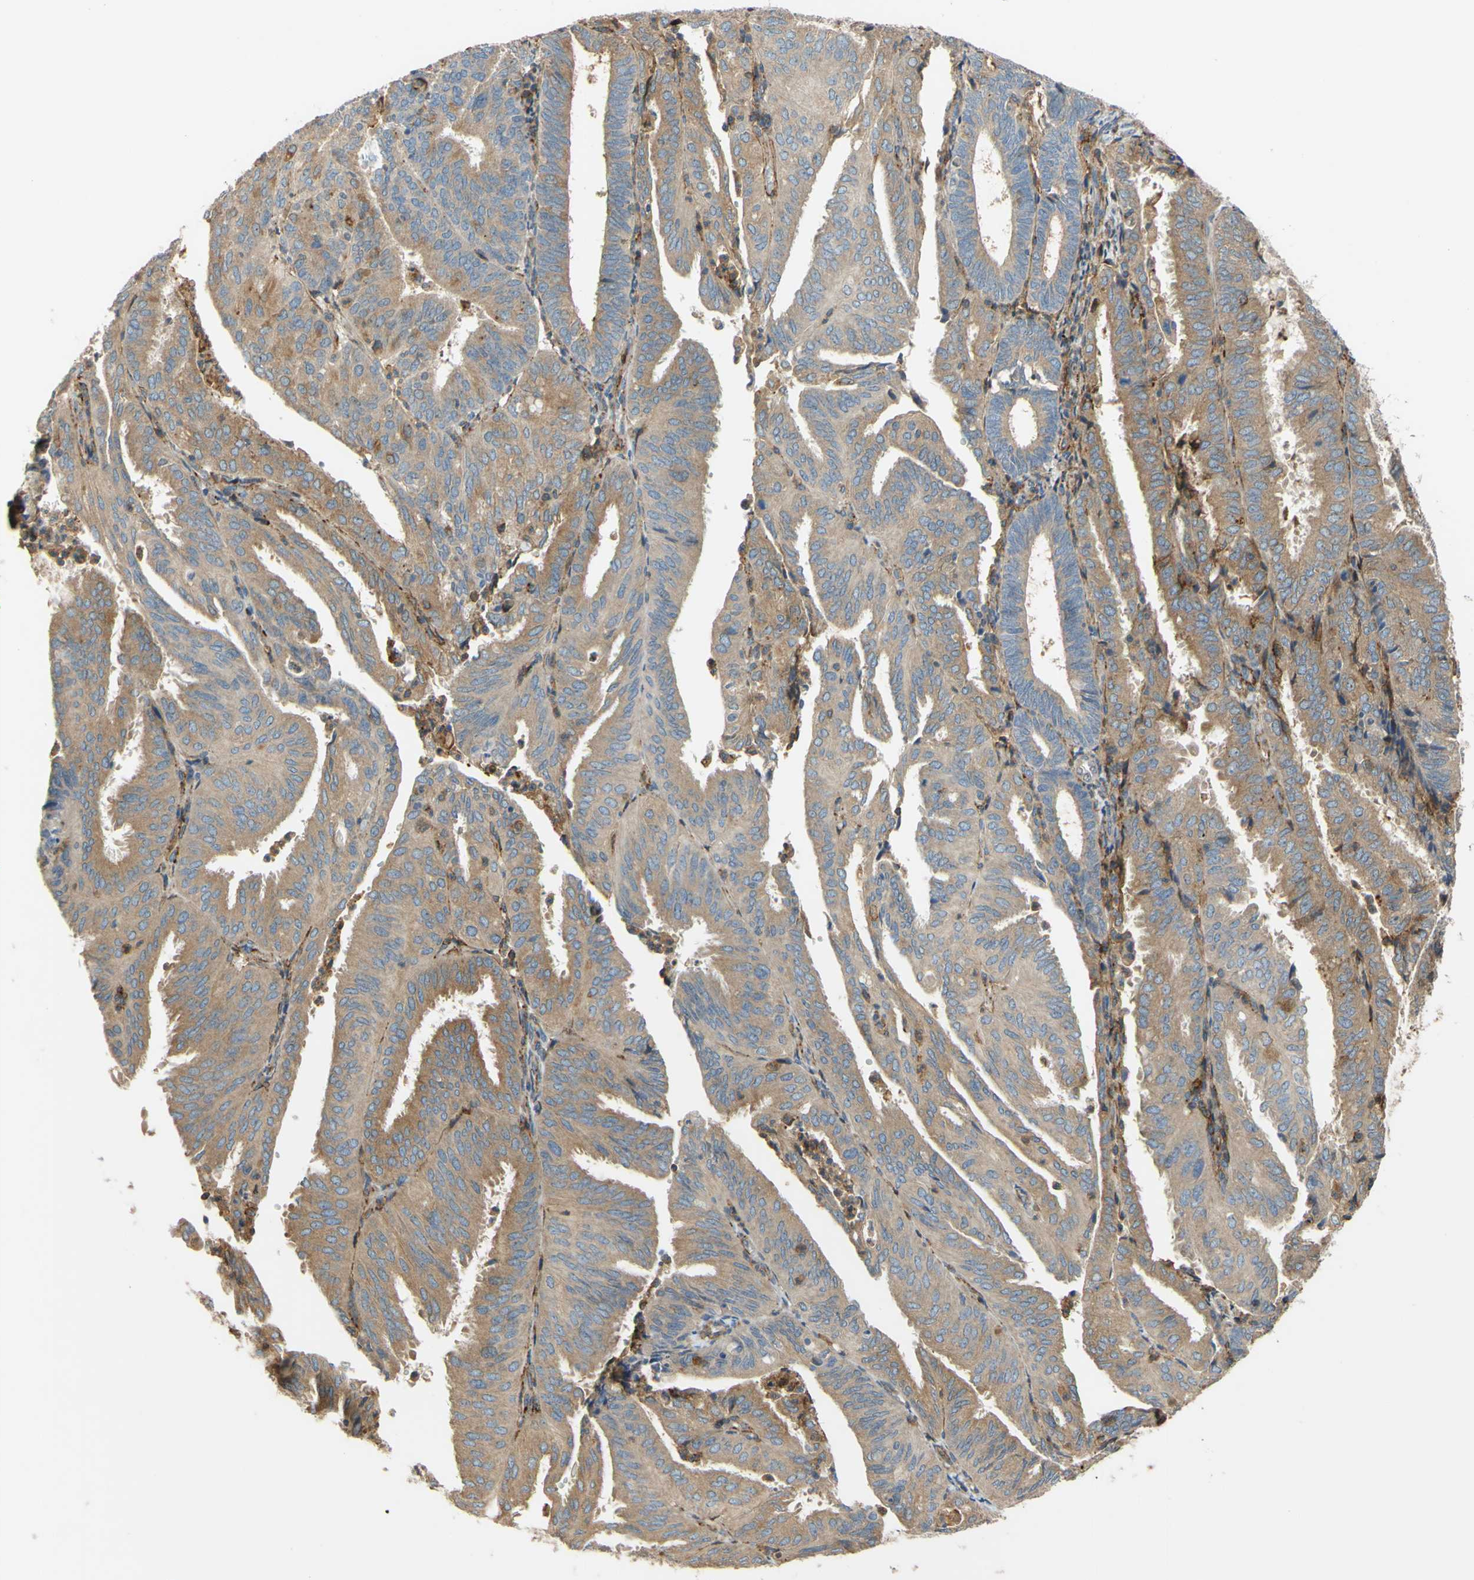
{"staining": {"intensity": "weak", "quantity": ">75%", "location": "cytoplasmic/membranous"}, "tissue": "endometrial cancer", "cell_type": "Tumor cells", "image_type": "cancer", "snomed": [{"axis": "morphology", "description": "Adenocarcinoma, NOS"}, {"axis": "topography", "description": "Uterus"}], "caption": "A micrograph showing weak cytoplasmic/membranous positivity in about >75% of tumor cells in endometrial cancer, as visualized by brown immunohistochemical staining.", "gene": "POR", "patient": {"sex": "female", "age": 60}}